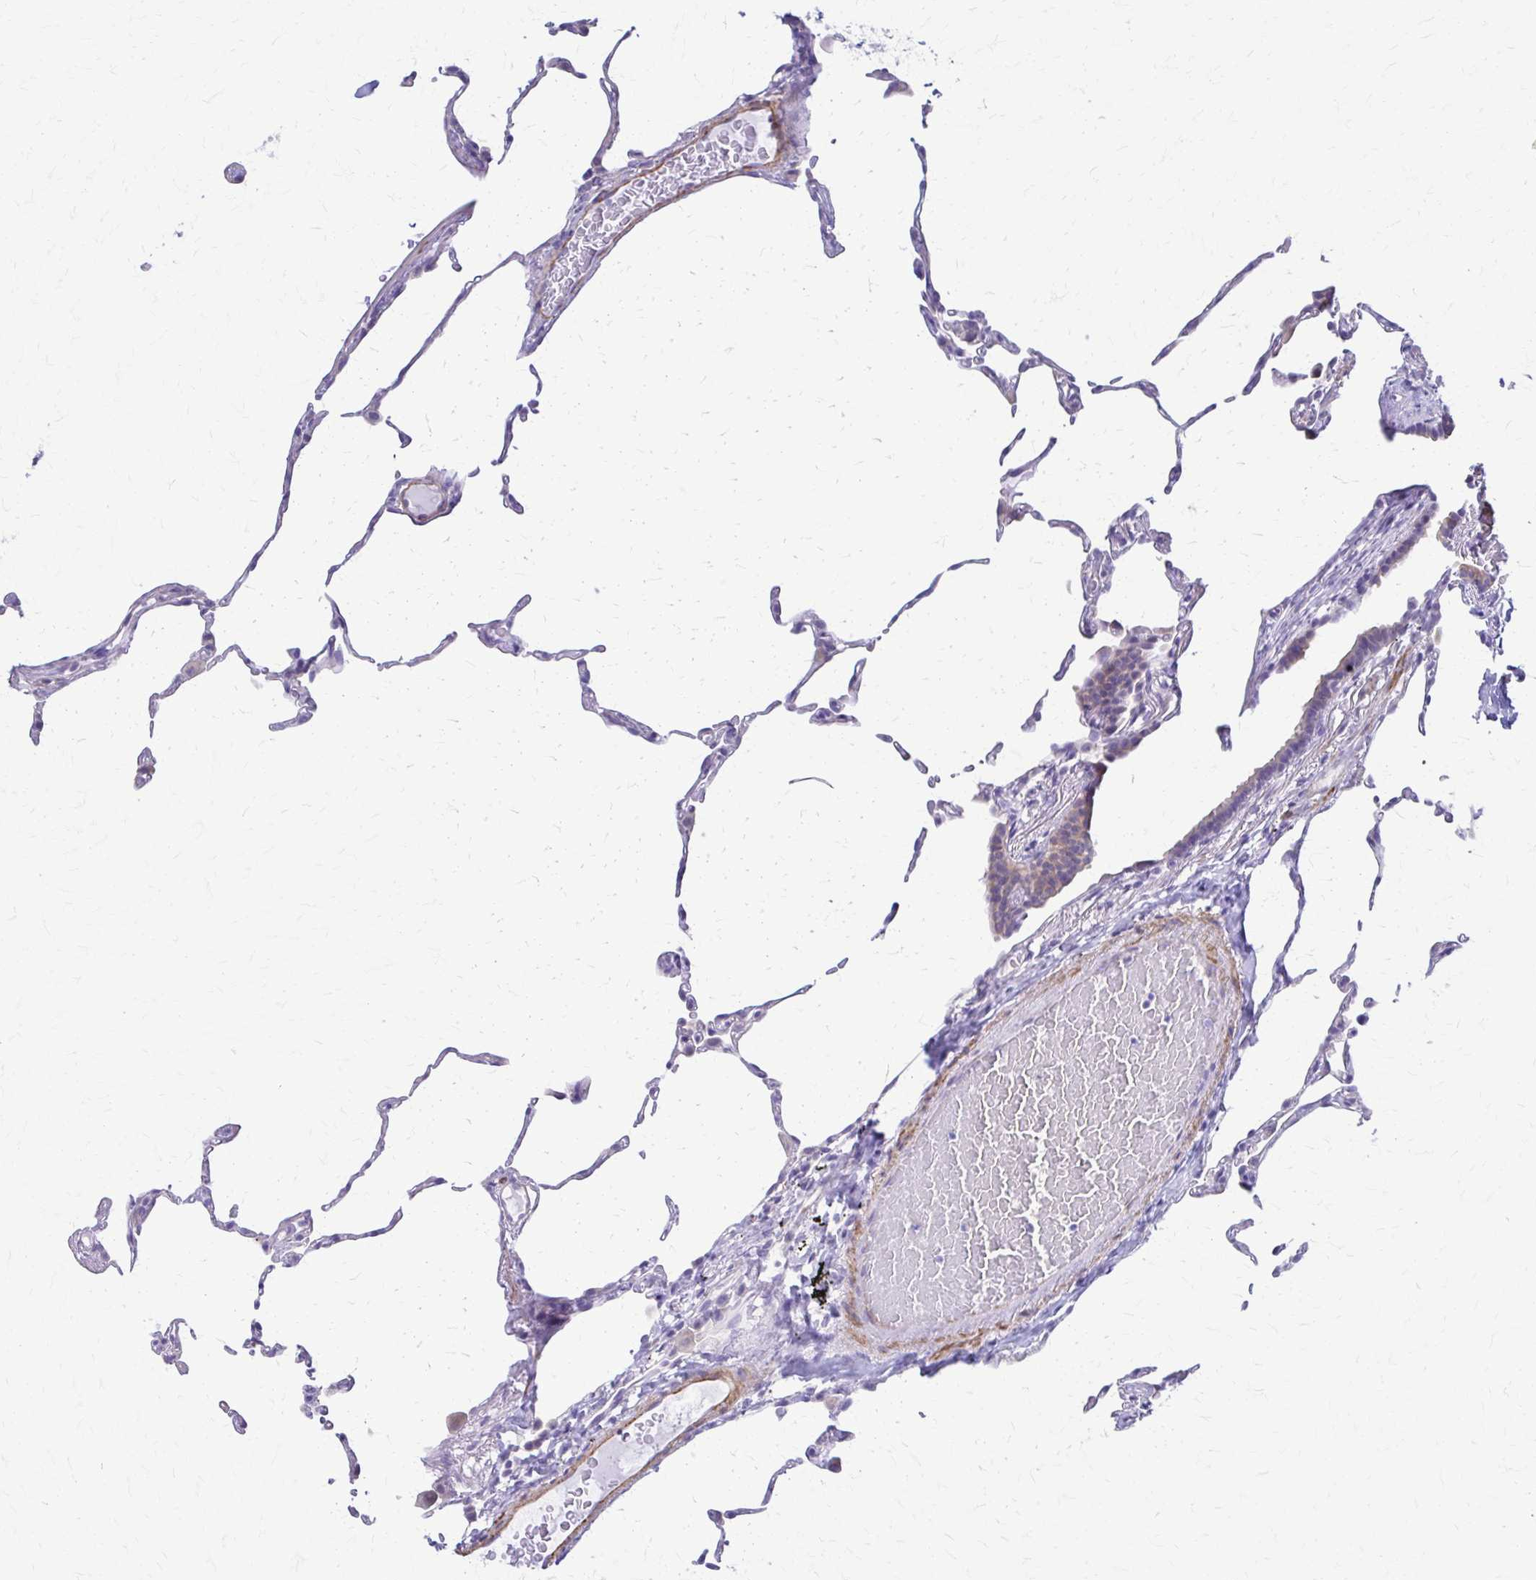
{"staining": {"intensity": "negative", "quantity": "none", "location": "none"}, "tissue": "lung", "cell_type": "Alveolar cells", "image_type": "normal", "snomed": [{"axis": "morphology", "description": "Normal tissue, NOS"}, {"axis": "topography", "description": "Lung"}], "caption": "Immunohistochemistry (IHC) histopathology image of normal lung stained for a protein (brown), which exhibits no expression in alveolar cells.", "gene": "DSP", "patient": {"sex": "female", "age": 57}}